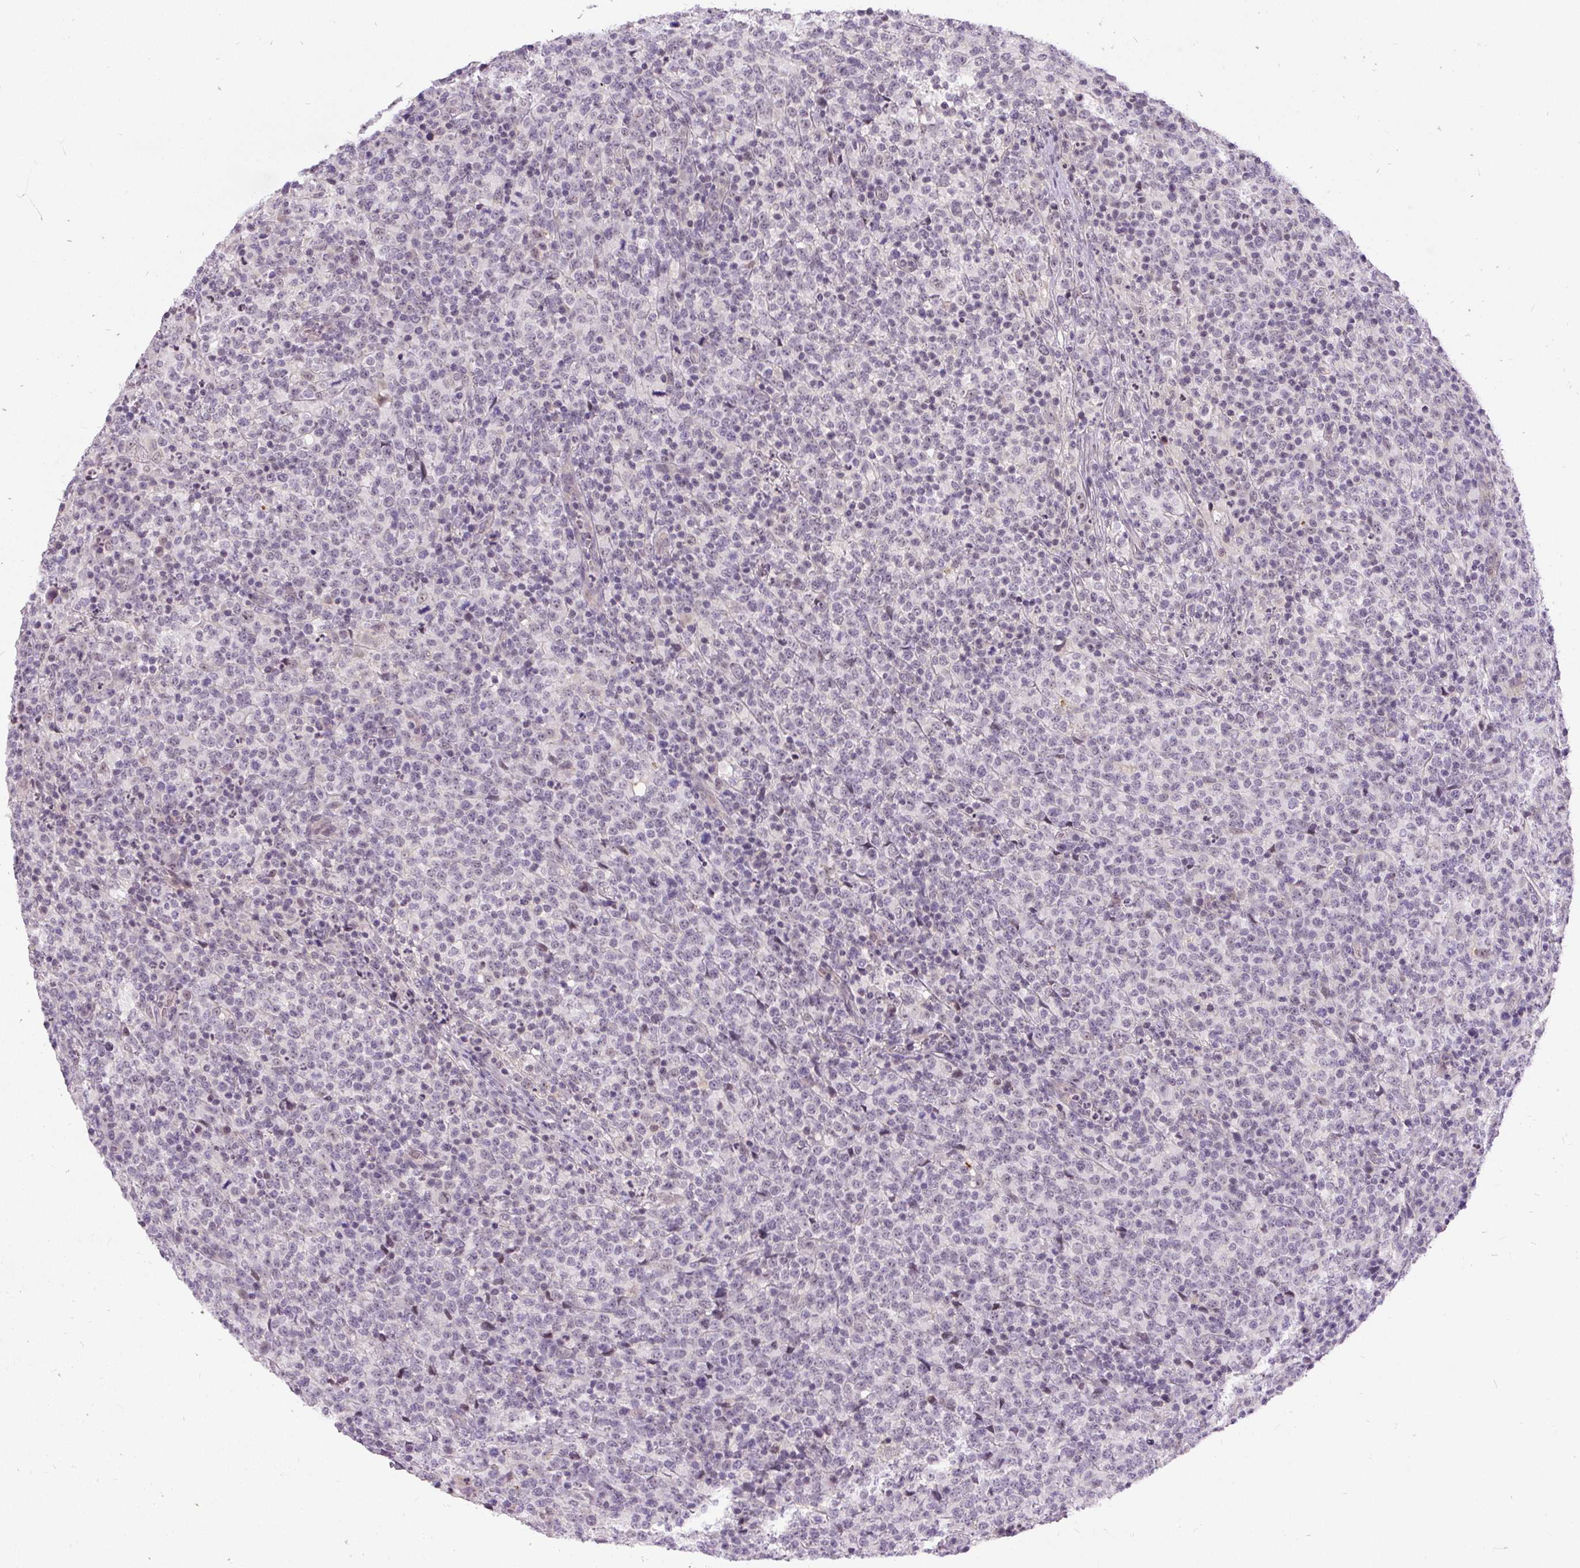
{"staining": {"intensity": "negative", "quantity": "none", "location": "none"}, "tissue": "lymphoma", "cell_type": "Tumor cells", "image_type": "cancer", "snomed": [{"axis": "morphology", "description": "Malignant lymphoma, non-Hodgkin's type, High grade"}, {"axis": "topography", "description": "Lymph node"}], "caption": "DAB (3,3'-diaminobenzidine) immunohistochemical staining of human lymphoma displays no significant positivity in tumor cells.", "gene": "FAM117B", "patient": {"sex": "male", "age": 54}}